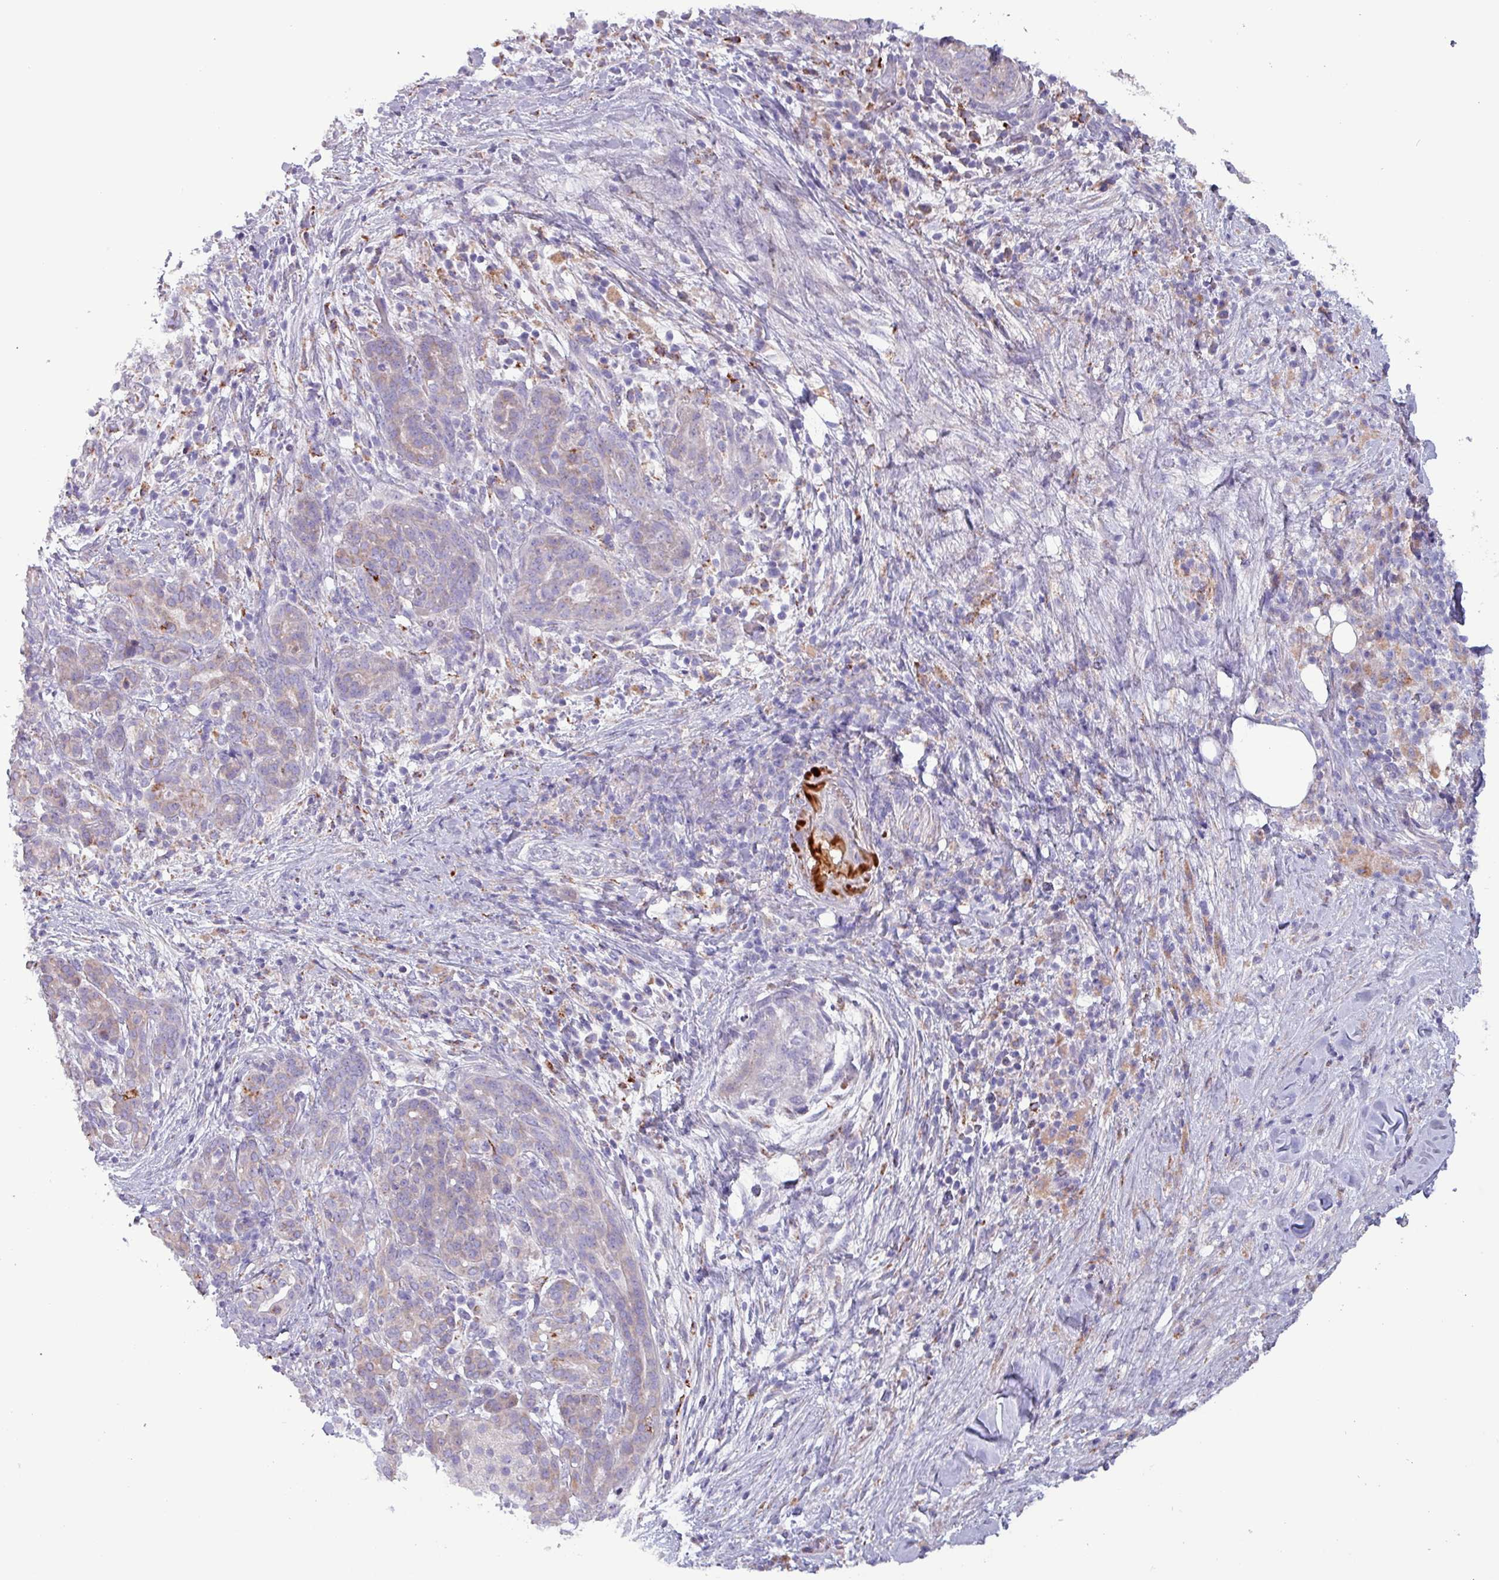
{"staining": {"intensity": "weak", "quantity": "<25%", "location": "cytoplasmic/membranous"}, "tissue": "pancreatic cancer", "cell_type": "Tumor cells", "image_type": "cancer", "snomed": [{"axis": "morphology", "description": "Adenocarcinoma, NOS"}, {"axis": "topography", "description": "Pancreas"}], "caption": "Tumor cells show no significant expression in pancreatic adenocarcinoma.", "gene": "HSD3B7", "patient": {"sex": "male", "age": 44}}